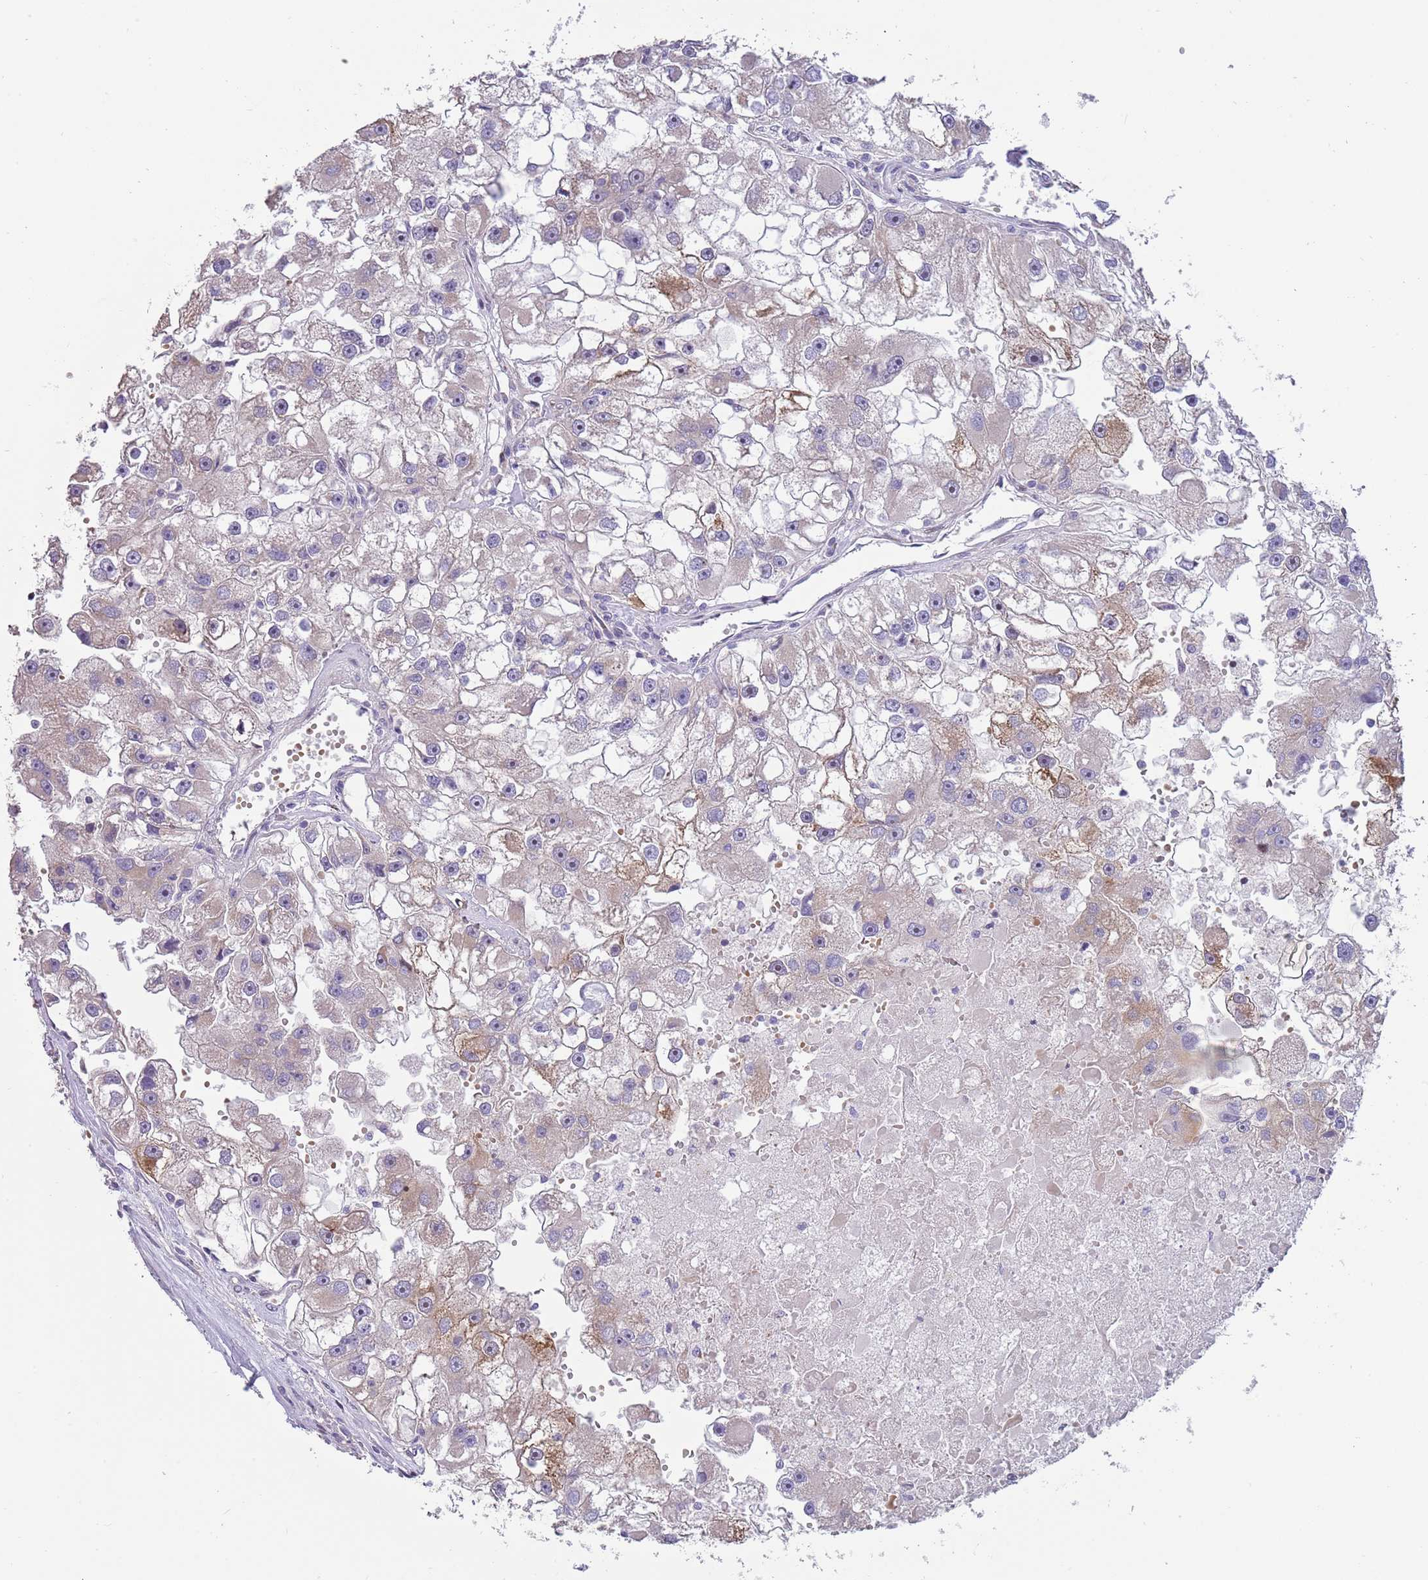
{"staining": {"intensity": "weak", "quantity": "<25%", "location": "cytoplasmic/membranous"}, "tissue": "renal cancer", "cell_type": "Tumor cells", "image_type": "cancer", "snomed": [{"axis": "morphology", "description": "Adenocarcinoma, NOS"}, {"axis": "topography", "description": "Kidney"}], "caption": "IHC of adenocarcinoma (renal) demonstrates no positivity in tumor cells. Brightfield microscopy of IHC stained with DAB (brown) and hematoxylin (blue), captured at high magnification.", "gene": "ITGB6", "patient": {"sex": "male", "age": 63}}